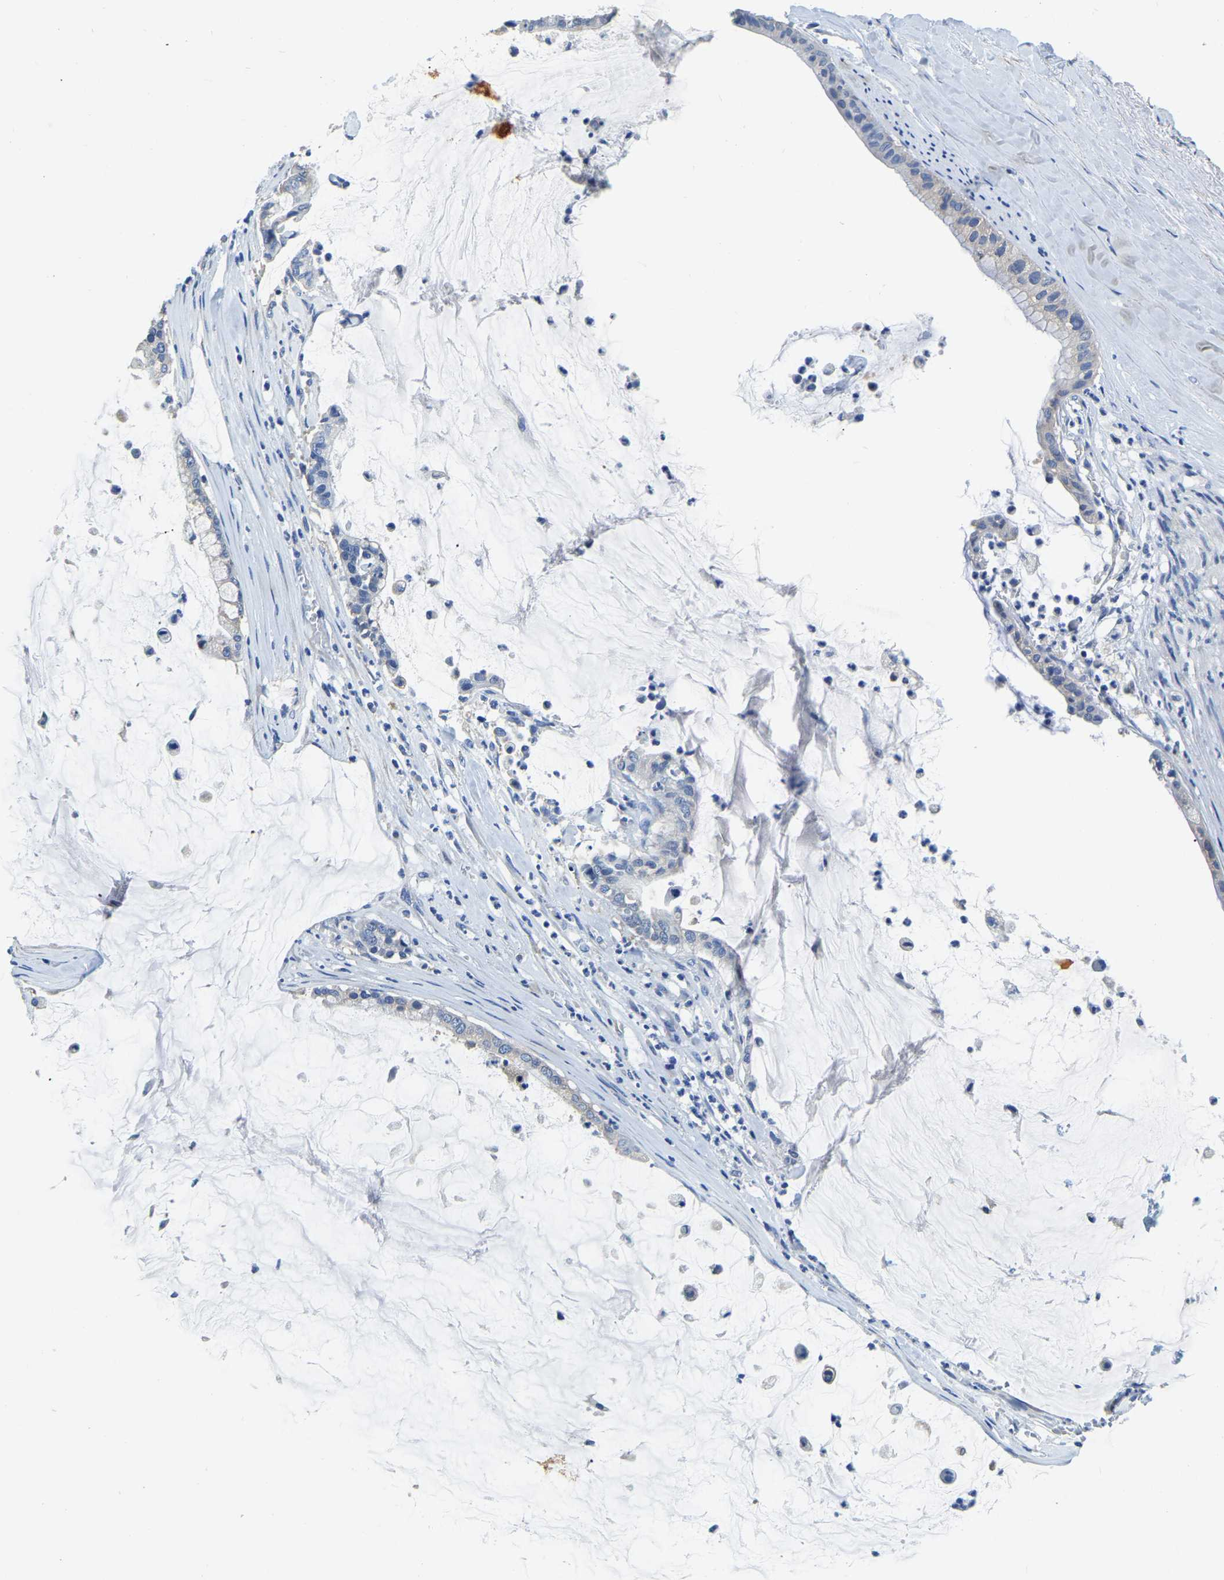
{"staining": {"intensity": "negative", "quantity": "none", "location": "none"}, "tissue": "pancreatic cancer", "cell_type": "Tumor cells", "image_type": "cancer", "snomed": [{"axis": "morphology", "description": "Adenocarcinoma, NOS"}, {"axis": "topography", "description": "Pancreas"}], "caption": "The immunohistochemistry histopathology image has no significant expression in tumor cells of pancreatic cancer tissue.", "gene": "ZDHHC13", "patient": {"sex": "male", "age": 41}}